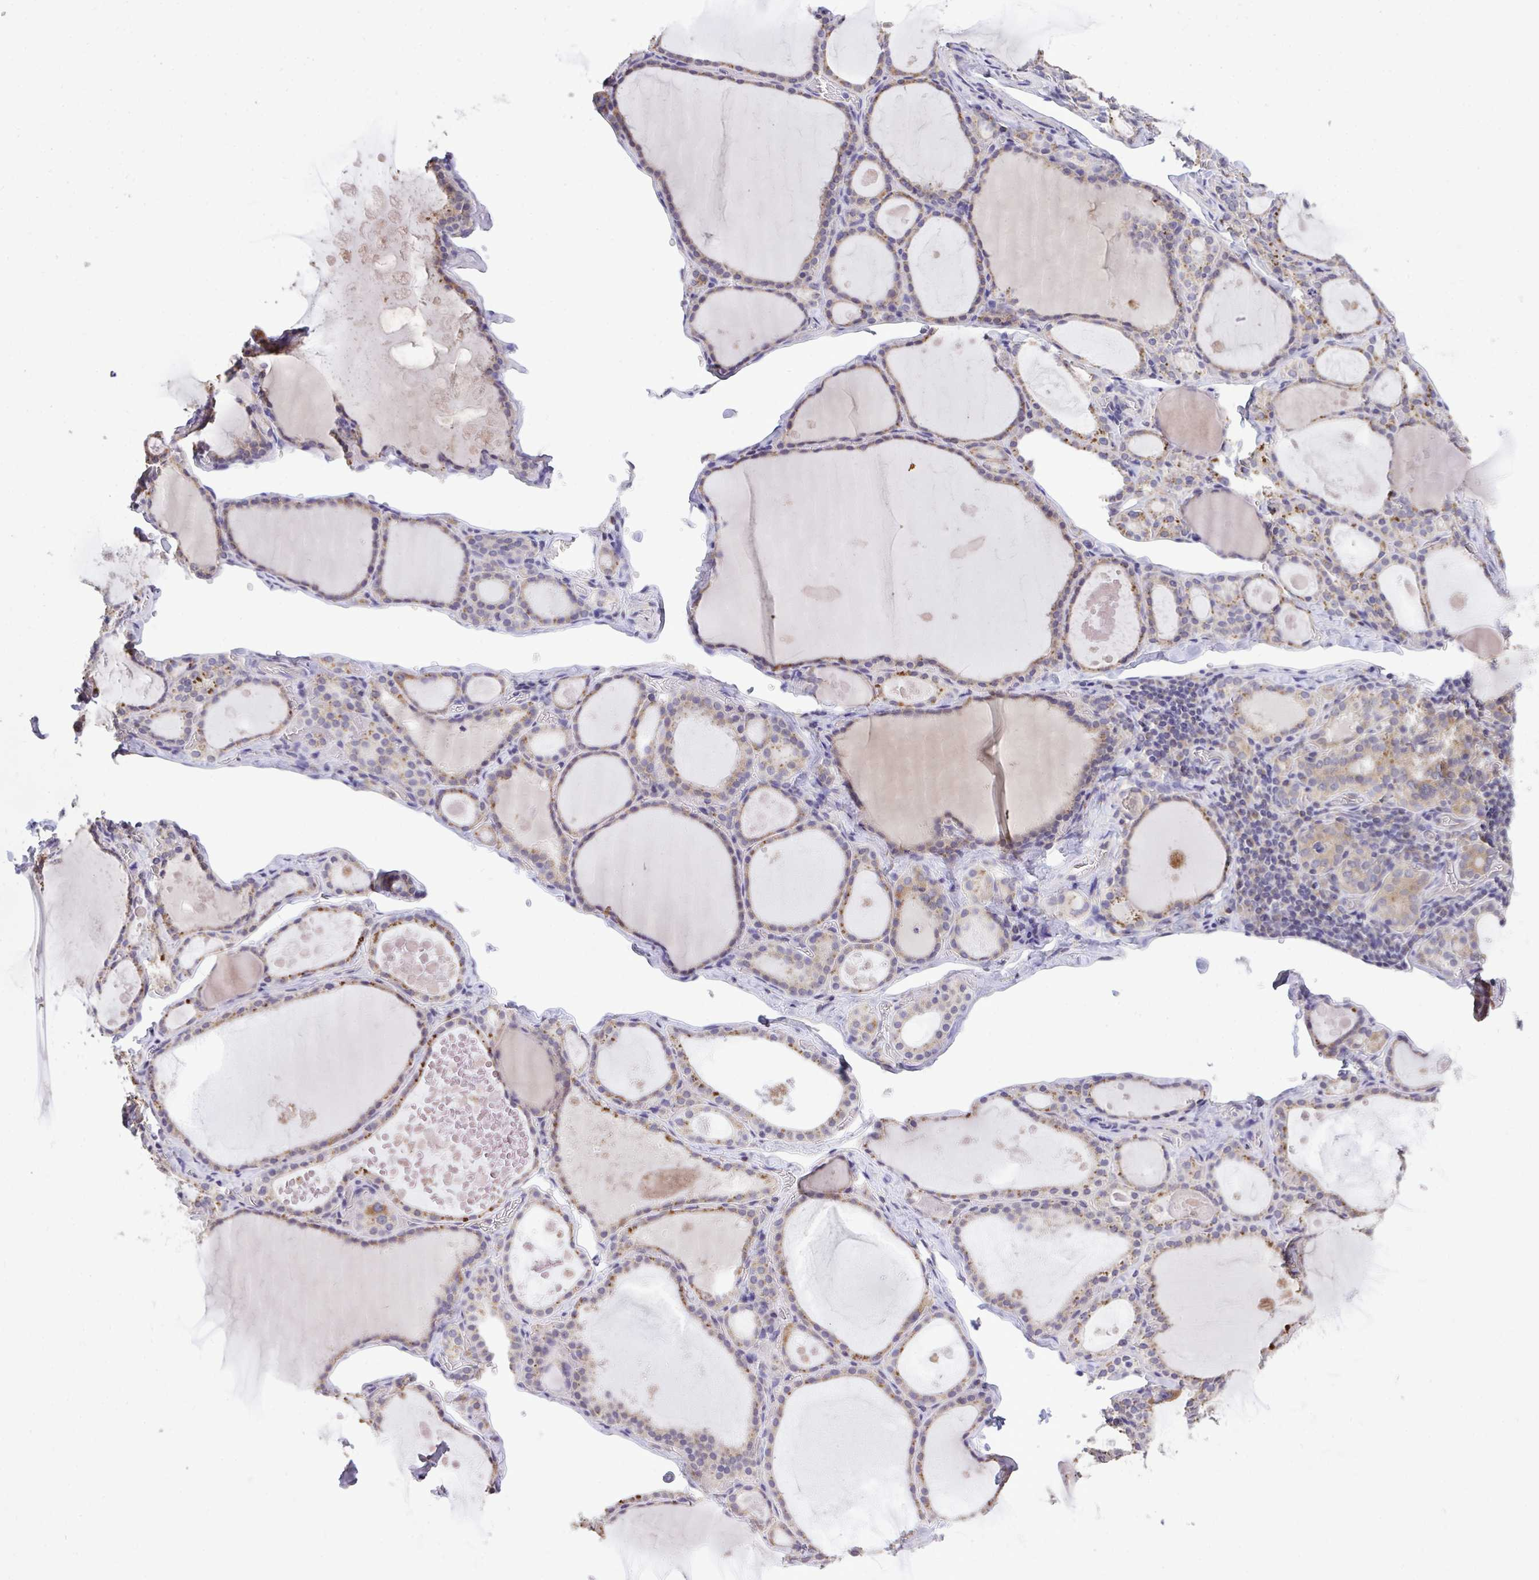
{"staining": {"intensity": "moderate", "quantity": "25%-75%", "location": "cytoplasmic/membranous"}, "tissue": "thyroid gland", "cell_type": "Glandular cells", "image_type": "normal", "snomed": [{"axis": "morphology", "description": "Normal tissue, NOS"}, {"axis": "topography", "description": "Thyroid gland"}], "caption": "Immunohistochemistry (IHC) of normal human thyroid gland displays medium levels of moderate cytoplasmic/membranous positivity in approximately 25%-75% of glandular cells. (DAB IHC with brightfield microscopy, high magnification).", "gene": "MPC2", "patient": {"sex": "male", "age": 56}}